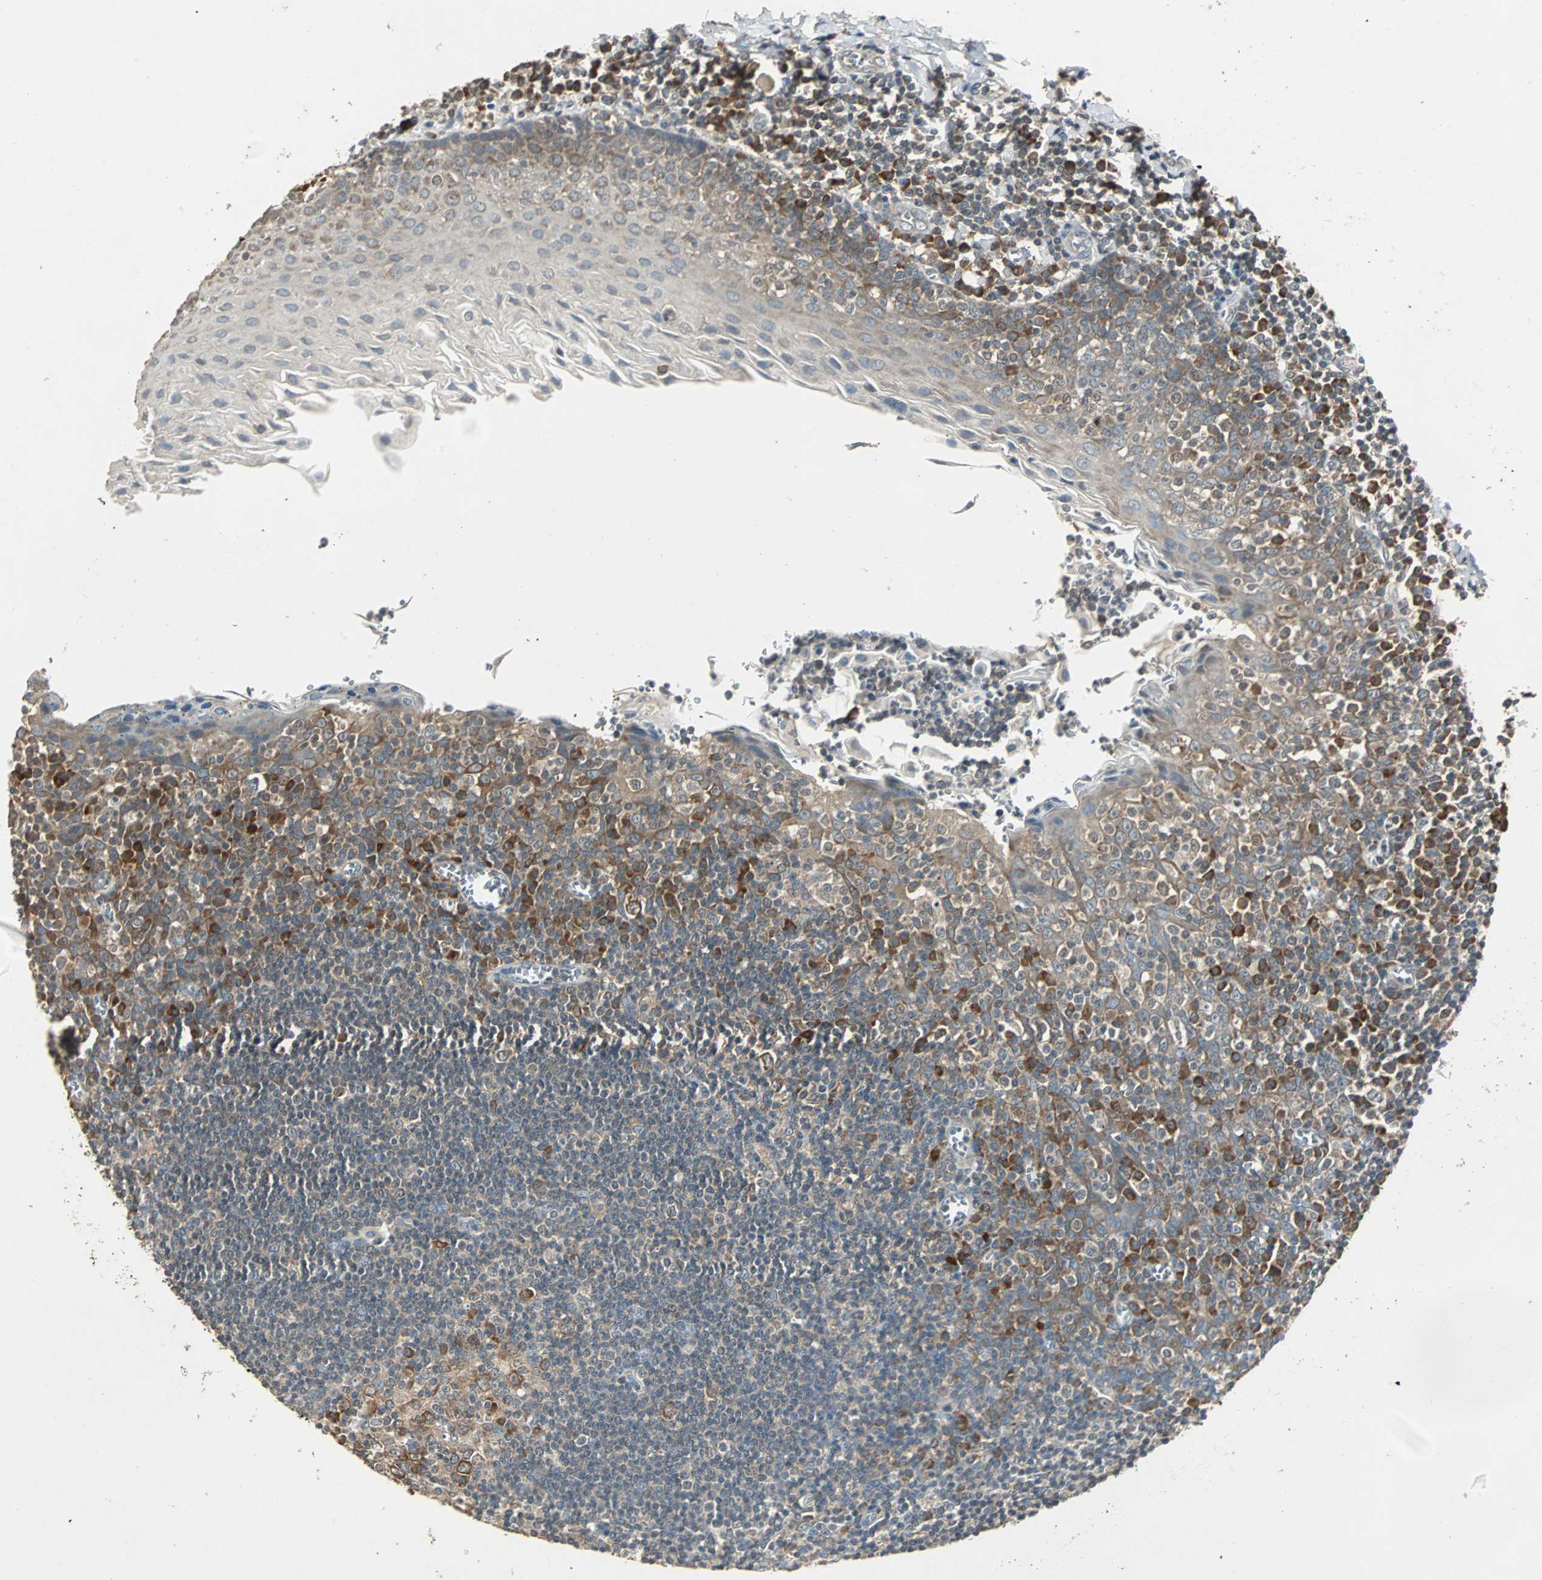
{"staining": {"intensity": "weak", "quantity": "25%-75%", "location": "cytoplasmic/membranous"}, "tissue": "oral mucosa", "cell_type": "Squamous epithelial cells", "image_type": "normal", "snomed": [{"axis": "morphology", "description": "Normal tissue, NOS"}, {"axis": "topography", "description": "Oral tissue"}], "caption": "IHC of unremarkable oral mucosa demonstrates low levels of weak cytoplasmic/membranous positivity in approximately 25%-75% of squamous epithelial cells.", "gene": "ABHD2", "patient": {"sex": "male", "age": 20}}